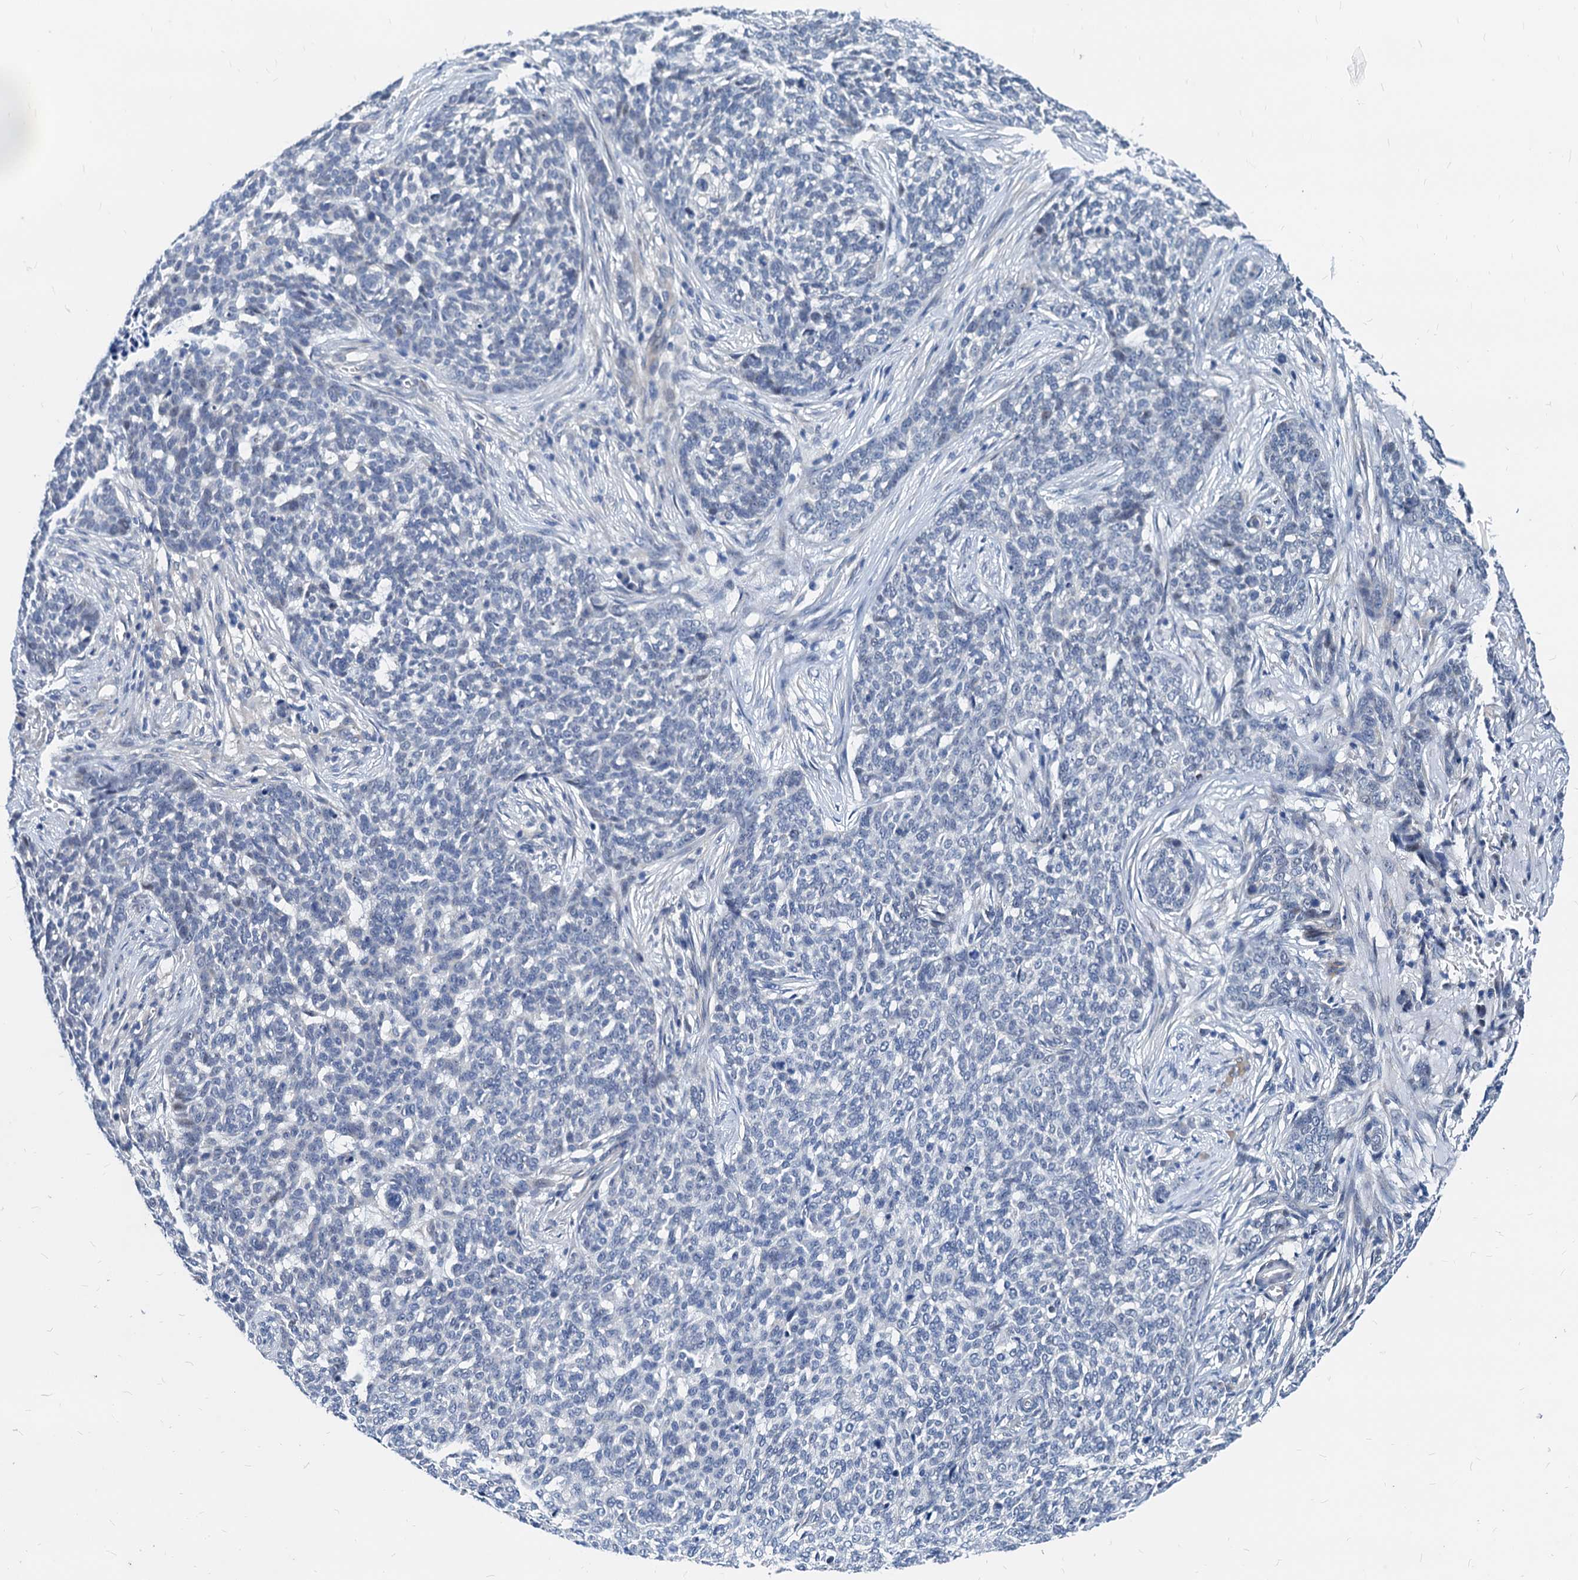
{"staining": {"intensity": "negative", "quantity": "none", "location": "none"}, "tissue": "skin cancer", "cell_type": "Tumor cells", "image_type": "cancer", "snomed": [{"axis": "morphology", "description": "Basal cell carcinoma"}, {"axis": "topography", "description": "Skin"}], "caption": "Immunohistochemistry (IHC) image of neoplastic tissue: skin basal cell carcinoma stained with DAB (3,3'-diaminobenzidine) exhibits no significant protein positivity in tumor cells.", "gene": "HSF2", "patient": {"sex": "male", "age": 85}}